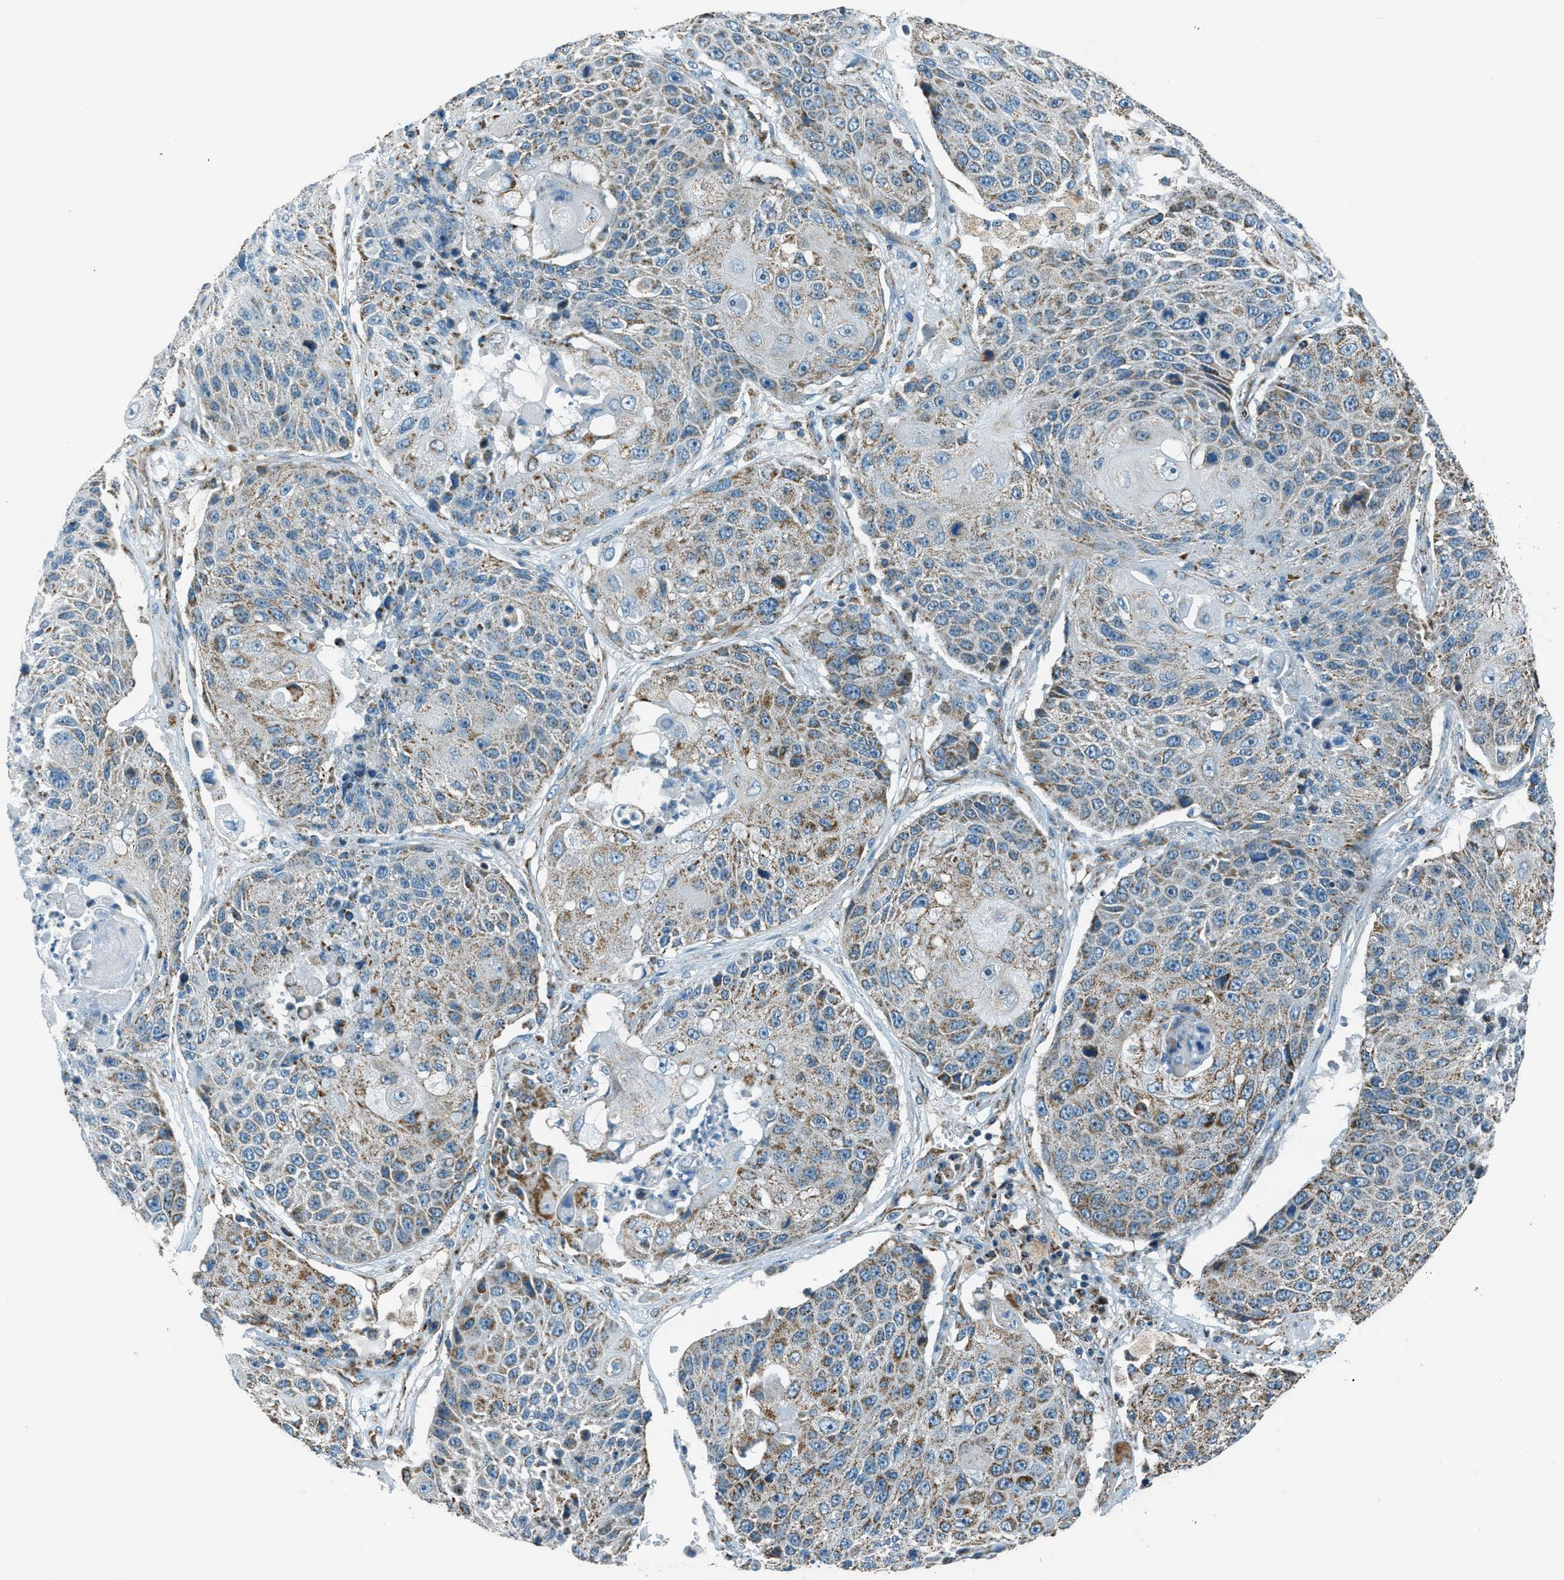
{"staining": {"intensity": "moderate", "quantity": "25%-75%", "location": "cytoplasmic/membranous"}, "tissue": "lung cancer", "cell_type": "Tumor cells", "image_type": "cancer", "snomed": [{"axis": "morphology", "description": "Squamous cell carcinoma, NOS"}, {"axis": "topography", "description": "Lung"}], "caption": "IHC of human lung cancer (squamous cell carcinoma) exhibits medium levels of moderate cytoplasmic/membranous positivity in approximately 25%-75% of tumor cells.", "gene": "CHST15", "patient": {"sex": "male", "age": 61}}